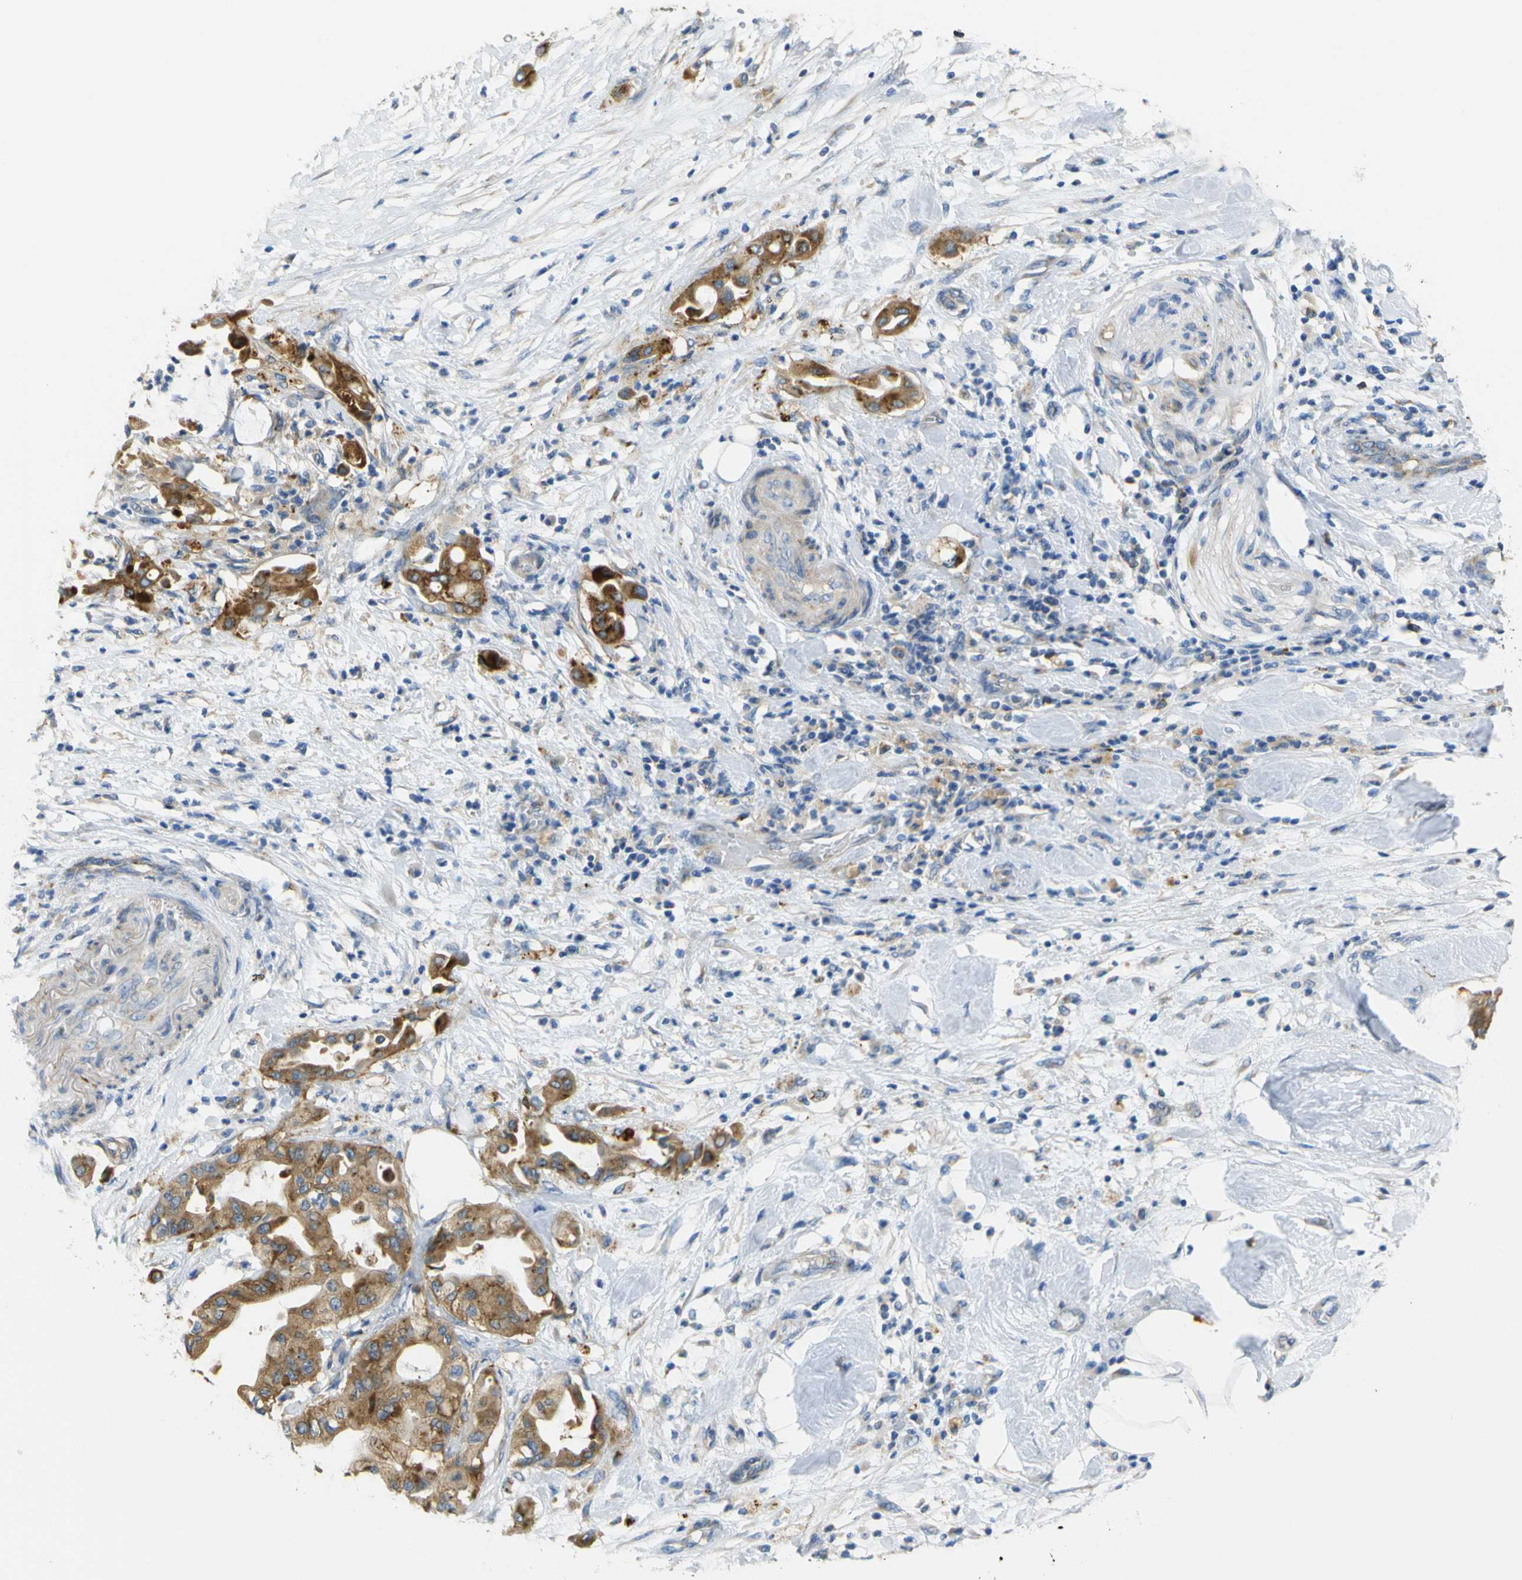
{"staining": {"intensity": "moderate", "quantity": ">75%", "location": "cytoplasmic/membranous"}, "tissue": "pancreatic cancer", "cell_type": "Tumor cells", "image_type": "cancer", "snomed": [{"axis": "morphology", "description": "Adenocarcinoma, NOS"}, {"axis": "morphology", "description": "Adenocarcinoma, metastatic, NOS"}, {"axis": "topography", "description": "Lymph node"}, {"axis": "topography", "description": "Pancreas"}, {"axis": "topography", "description": "Duodenum"}], "caption": "IHC (DAB) staining of pancreatic cancer exhibits moderate cytoplasmic/membranous protein staining in approximately >75% of tumor cells. IHC stains the protein of interest in brown and the nuclei are stained blue.", "gene": "SYPL1", "patient": {"sex": "female", "age": 64}}